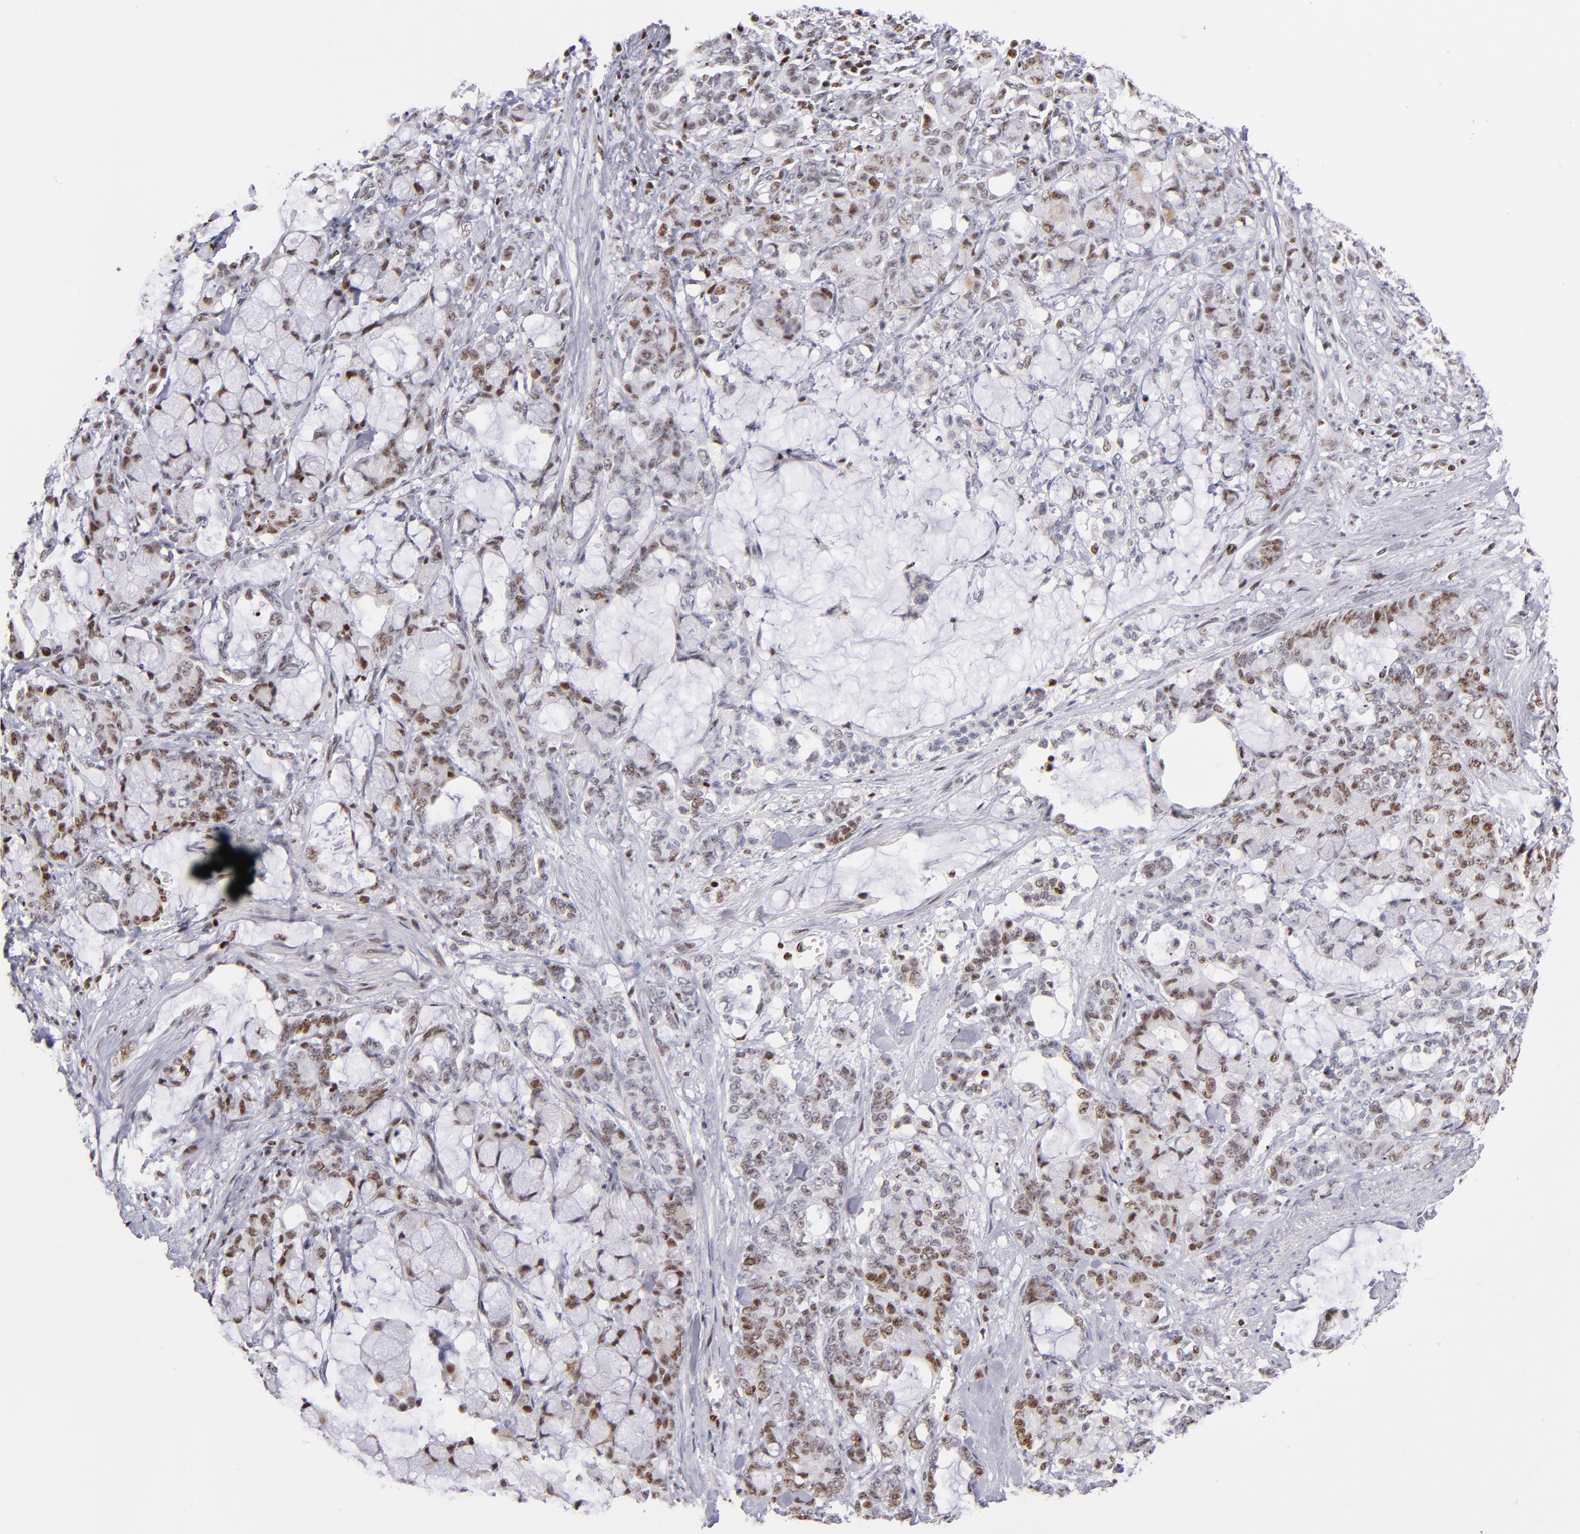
{"staining": {"intensity": "moderate", "quantity": "25%-75%", "location": "nuclear"}, "tissue": "pancreatic cancer", "cell_type": "Tumor cells", "image_type": "cancer", "snomed": [{"axis": "morphology", "description": "Adenocarcinoma, NOS"}, {"axis": "topography", "description": "Pancreas"}], "caption": "An immunohistochemistry (IHC) histopathology image of tumor tissue is shown. Protein staining in brown shows moderate nuclear positivity in pancreatic cancer within tumor cells.", "gene": "POLA1", "patient": {"sex": "female", "age": 73}}